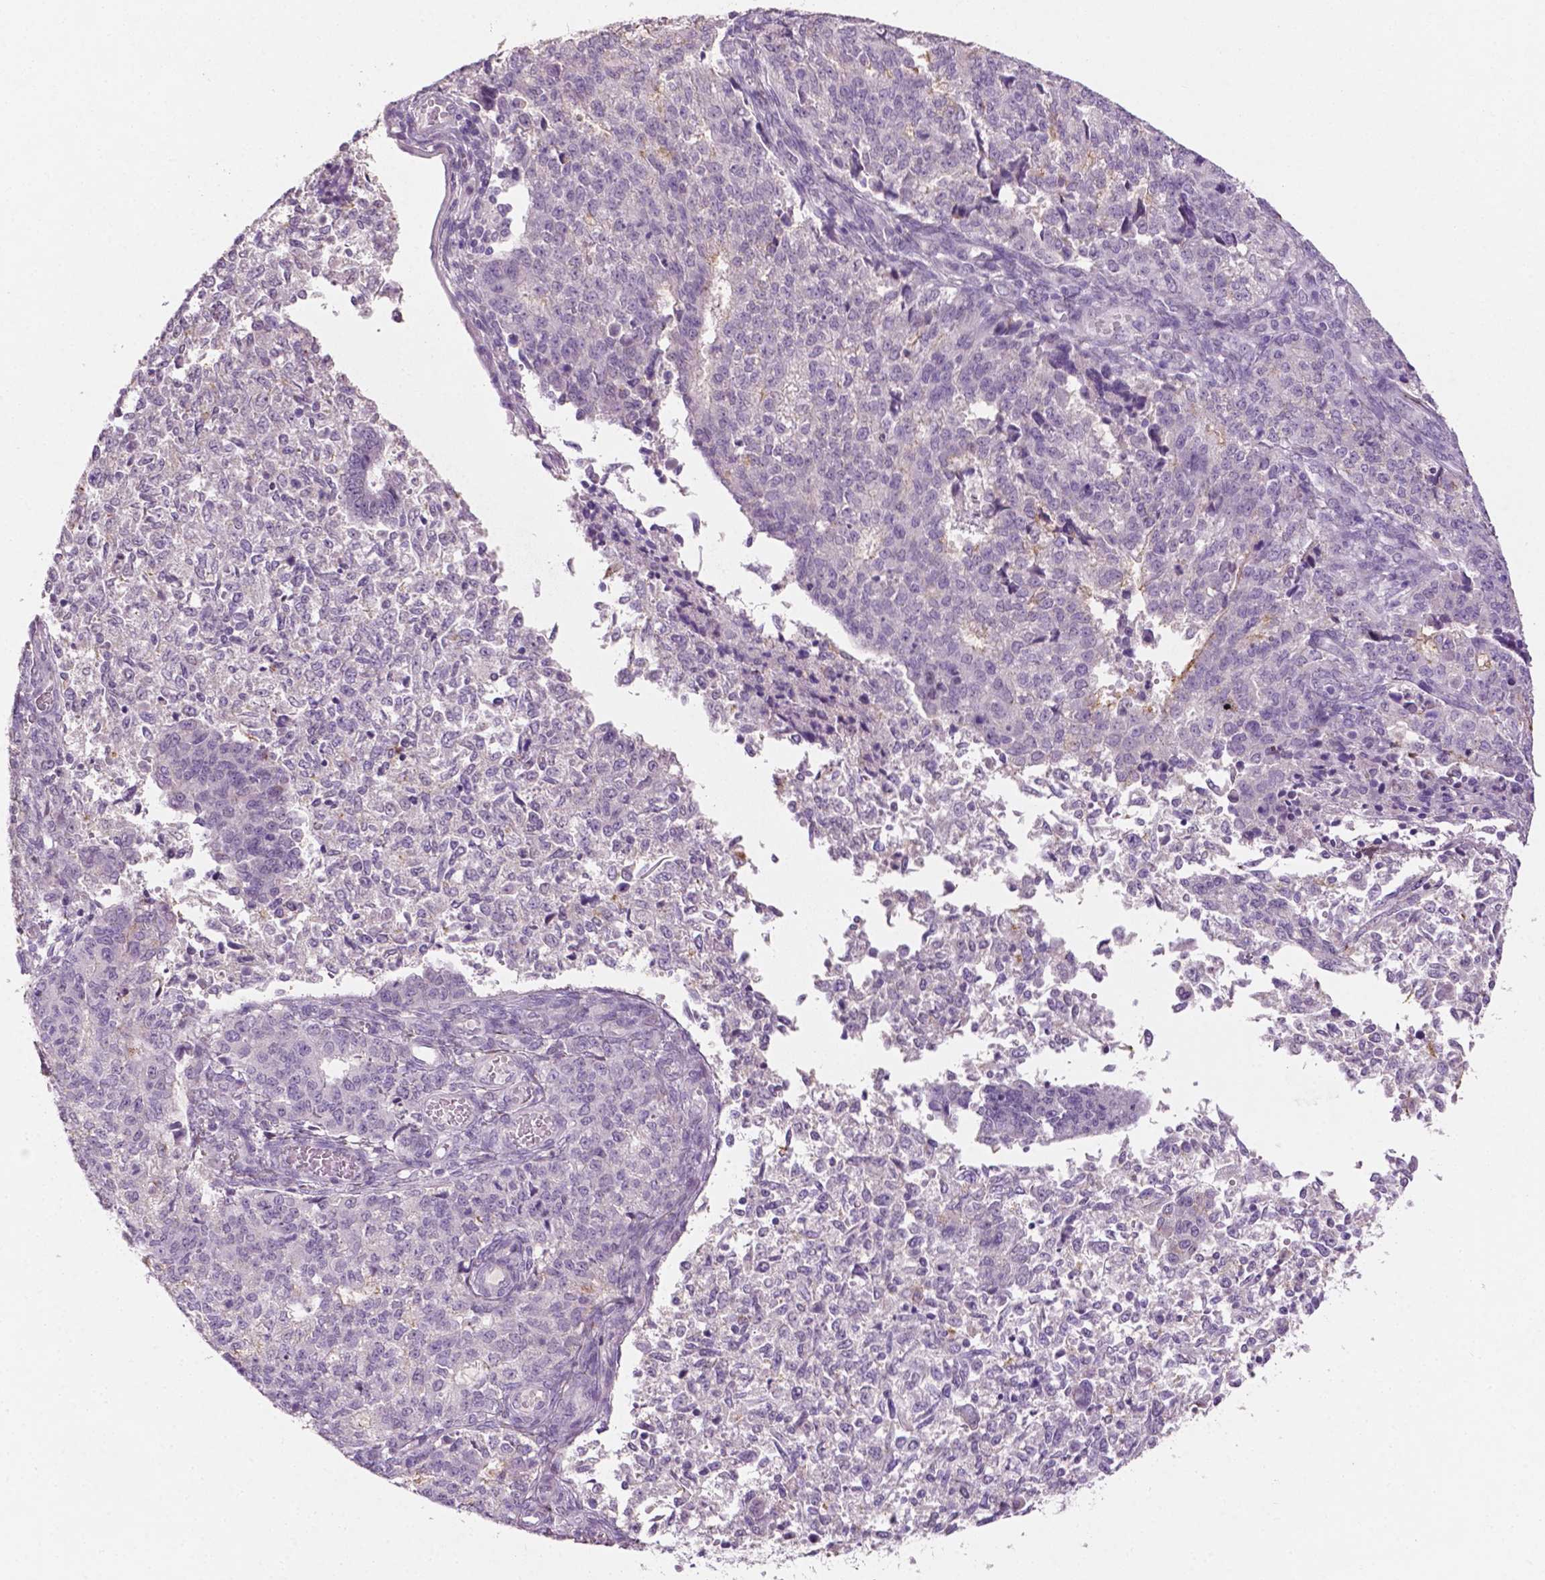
{"staining": {"intensity": "negative", "quantity": "none", "location": "none"}, "tissue": "endometrial cancer", "cell_type": "Tumor cells", "image_type": "cancer", "snomed": [{"axis": "morphology", "description": "Adenocarcinoma, NOS"}, {"axis": "topography", "description": "Endometrium"}], "caption": "A micrograph of human adenocarcinoma (endometrial) is negative for staining in tumor cells. (DAB (3,3'-diaminobenzidine) IHC visualized using brightfield microscopy, high magnification).", "gene": "DLG2", "patient": {"sex": "female", "age": 50}}